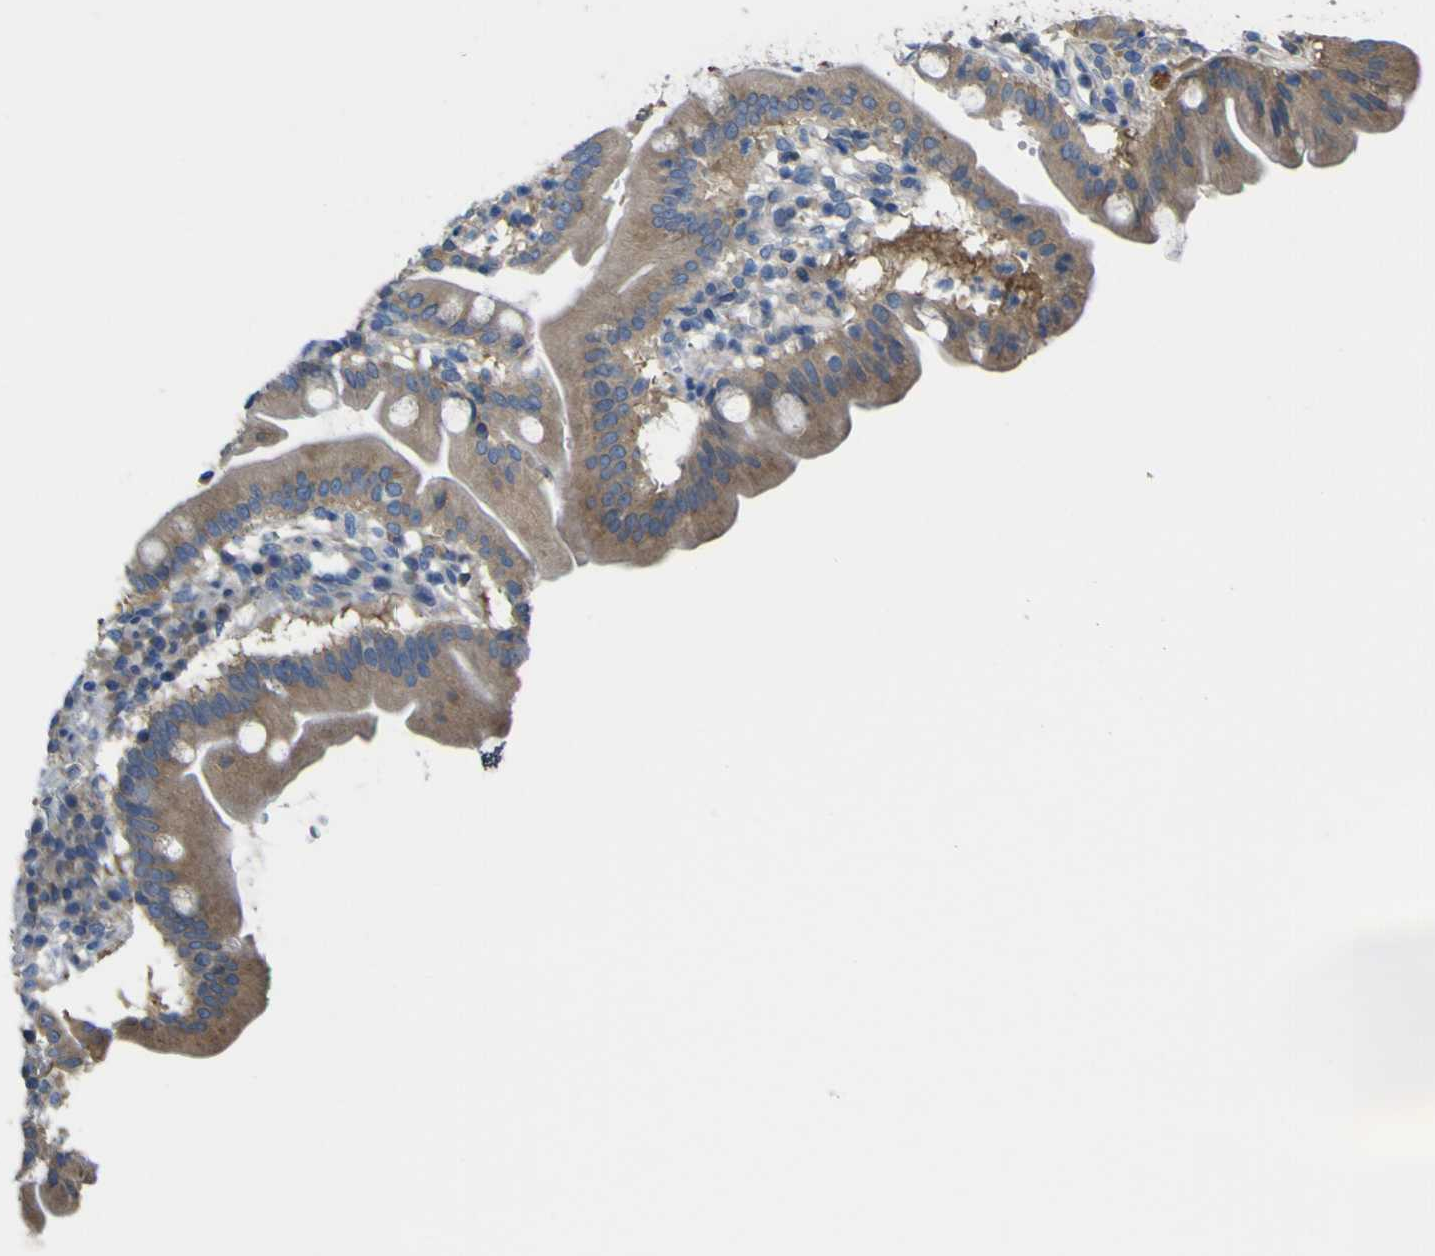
{"staining": {"intensity": "moderate", "quantity": ">75%", "location": "cytoplasmic/membranous"}, "tissue": "duodenum", "cell_type": "Glandular cells", "image_type": "normal", "snomed": [{"axis": "morphology", "description": "Normal tissue, NOS"}, {"axis": "topography", "description": "Duodenum"}], "caption": "Immunohistochemistry (IHC) of normal human duodenum exhibits medium levels of moderate cytoplasmic/membranous expression in approximately >75% of glandular cells. Using DAB (3,3'-diaminobenzidine) (brown) and hematoxylin (blue) stains, captured at high magnification using brightfield microscopy.", "gene": "MYEOV", "patient": {"sex": "male", "age": 50}}